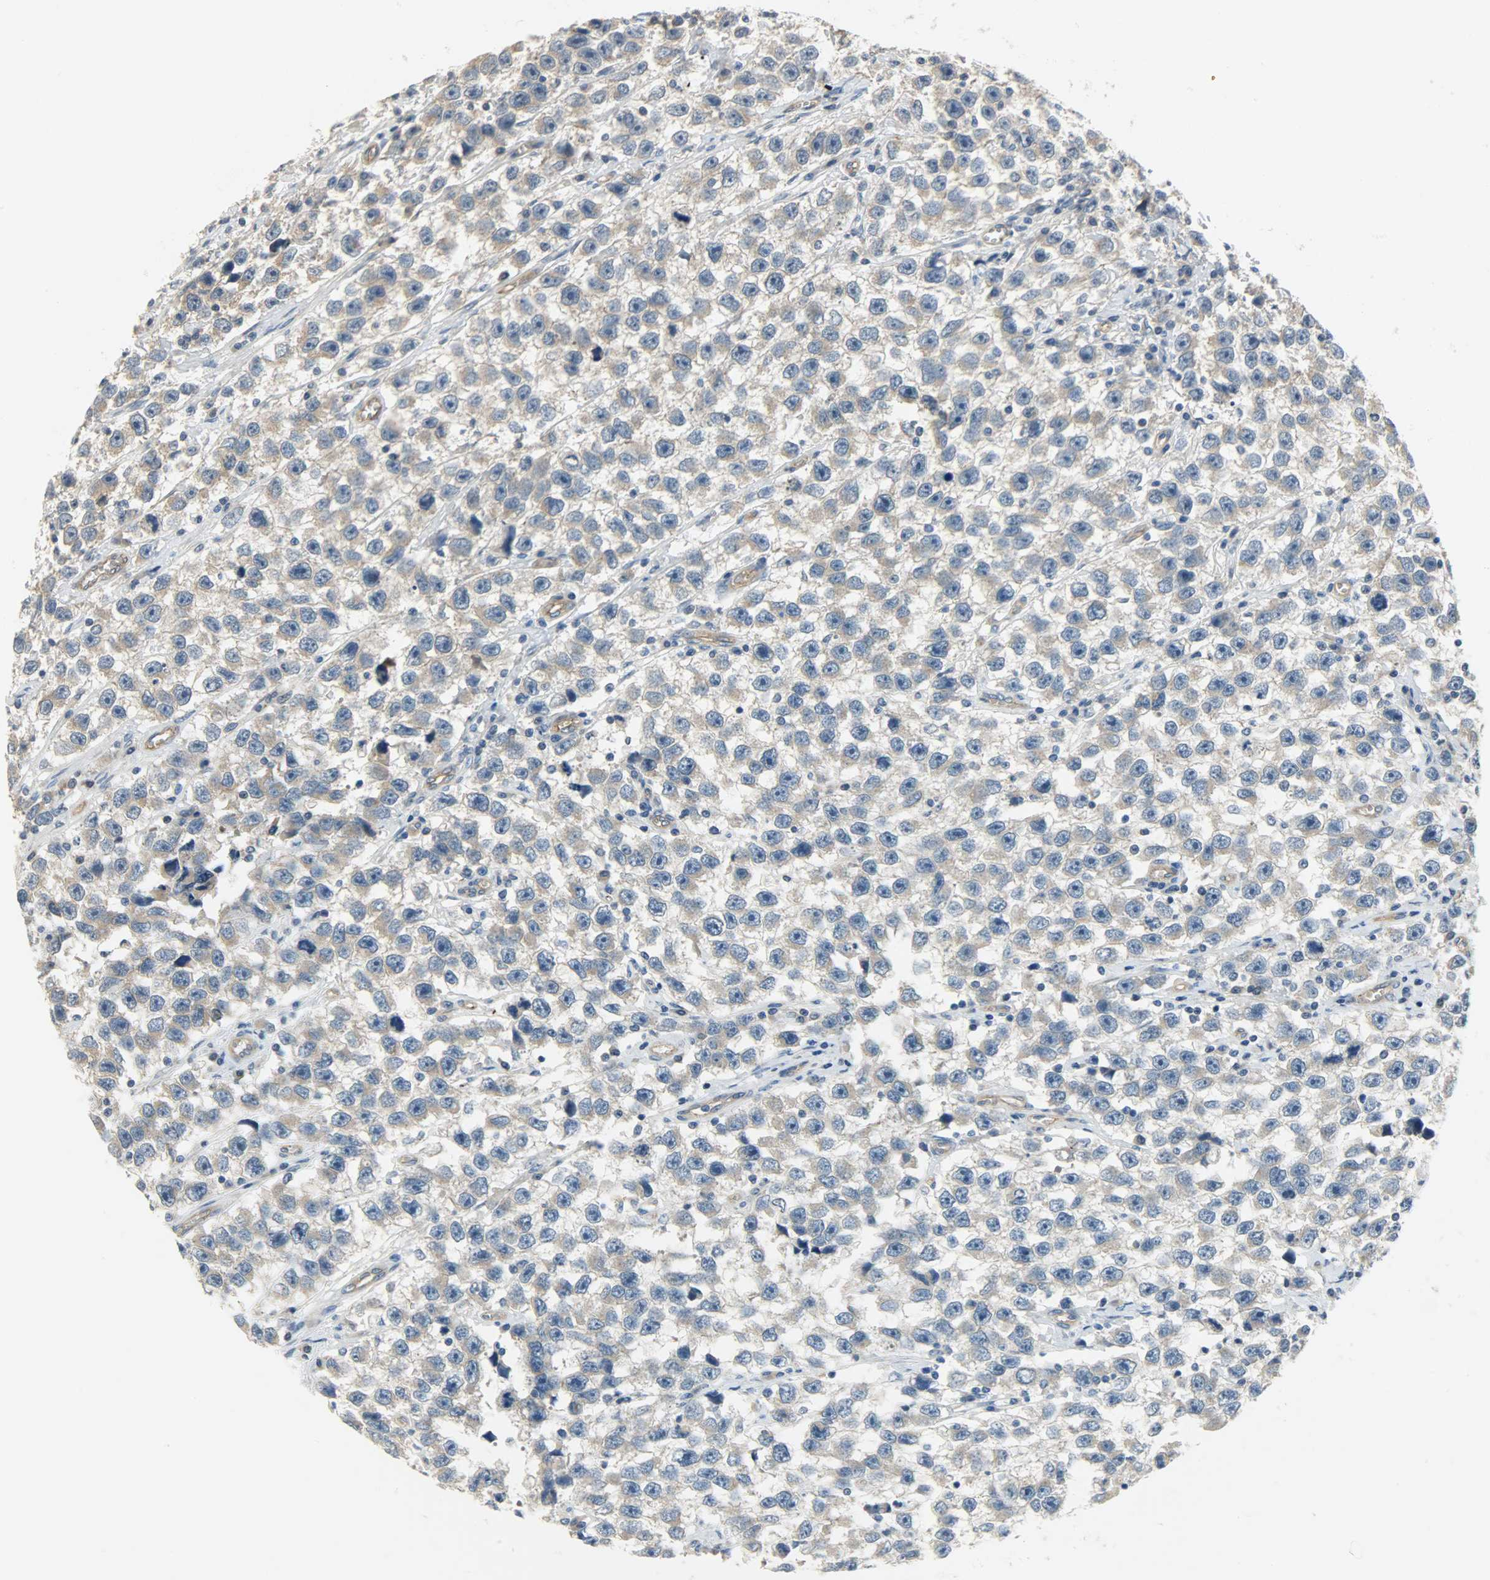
{"staining": {"intensity": "weak", "quantity": "25%-75%", "location": "cytoplasmic/membranous"}, "tissue": "testis cancer", "cell_type": "Tumor cells", "image_type": "cancer", "snomed": [{"axis": "morphology", "description": "Seminoma, NOS"}, {"axis": "topography", "description": "Testis"}], "caption": "Immunohistochemistry (IHC) micrograph of neoplastic tissue: testis cancer (seminoma) stained using IHC displays low levels of weak protein expression localized specifically in the cytoplasmic/membranous of tumor cells, appearing as a cytoplasmic/membranous brown color.", "gene": "KIAA1217", "patient": {"sex": "male", "age": 33}}